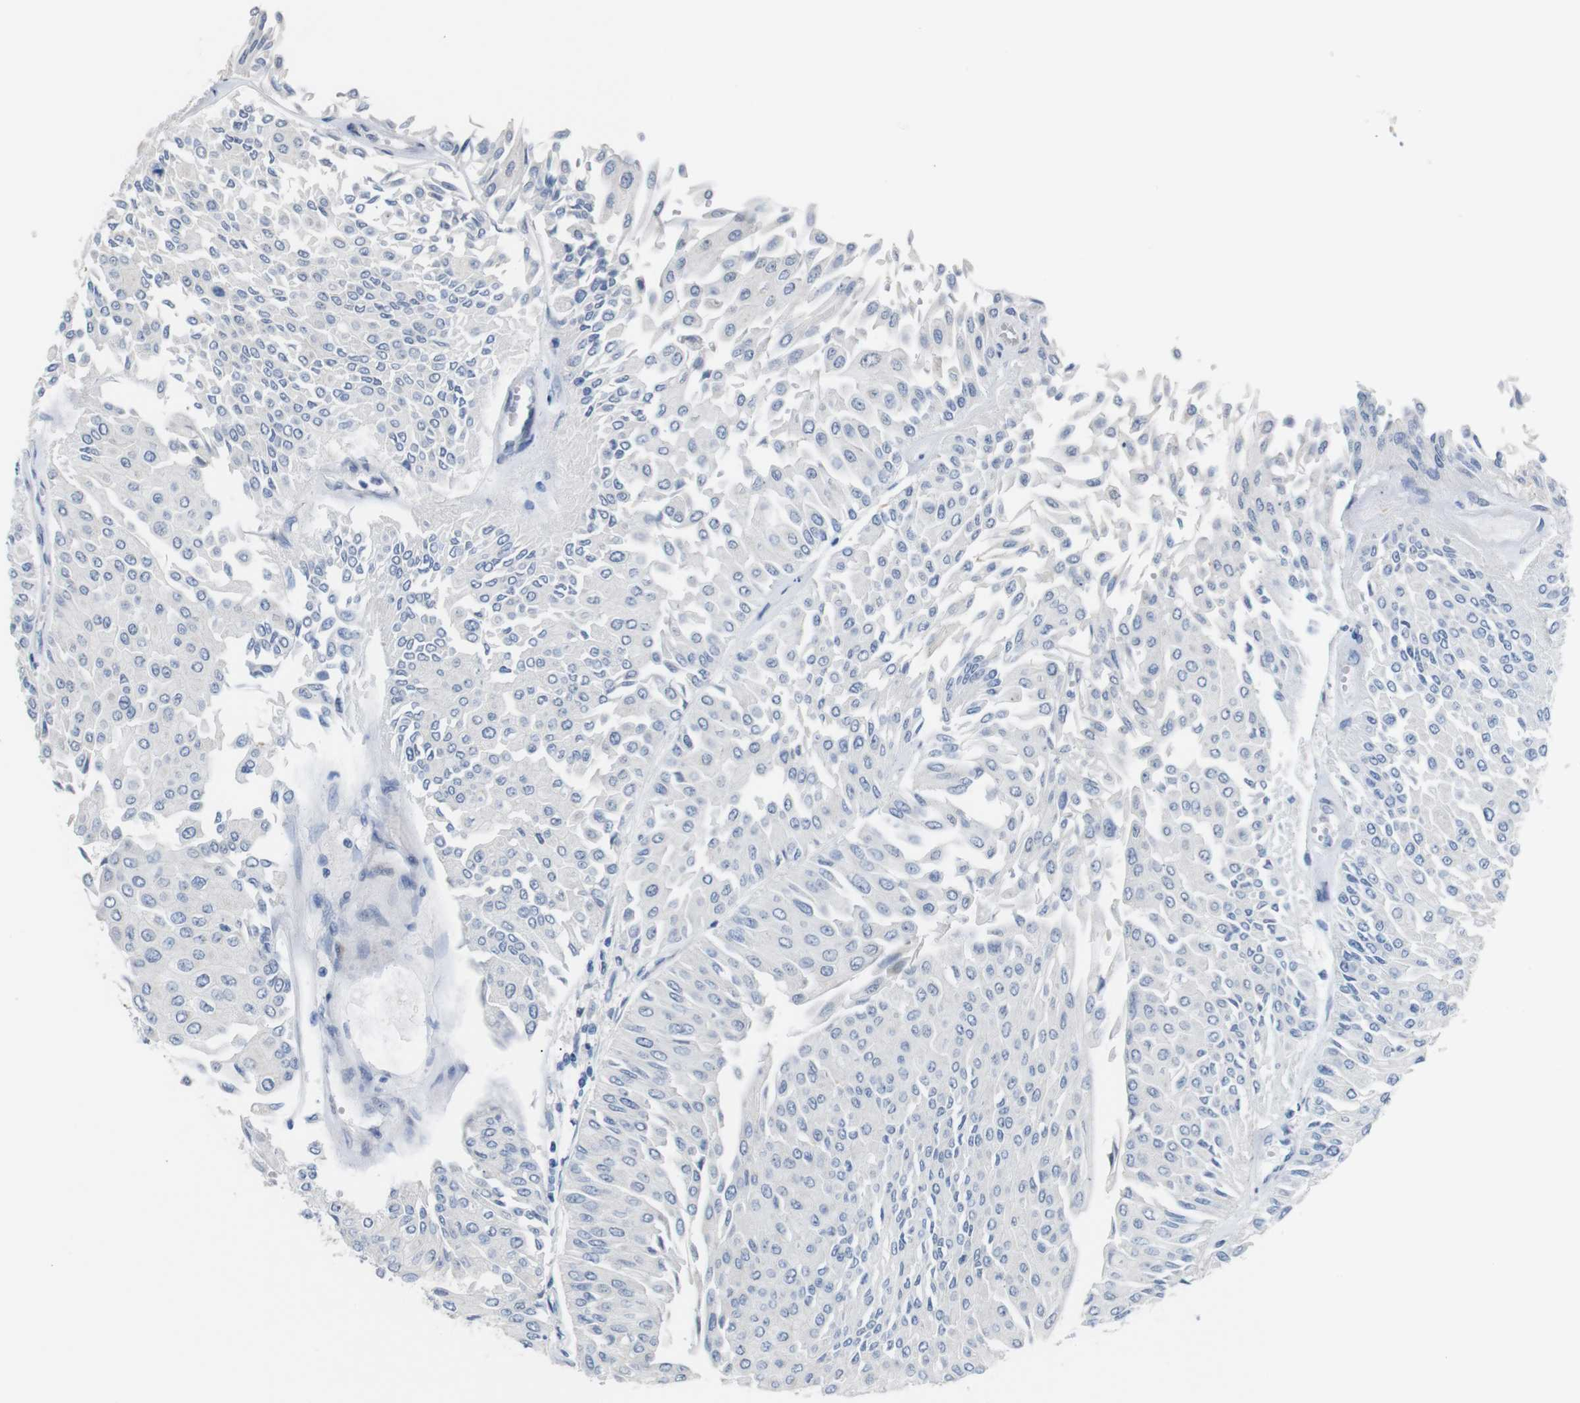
{"staining": {"intensity": "negative", "quantity": "none", "location": "none"}, "tissue": "urothelial cancer", "cell_type": "Tumor cells", "image_type": "cancer", "snomed": [{"axis": "morphology", "description": "Urothelial carcinoma, Low grade"}, {"axis": "topography", "description": "Urinary bladder"}], "caption": "A photomicrograph of human urothelial carcinoma (low-grade) is negative for staining in tumor cells.", "gene": "CHRM5", "patient": {"sex": "male", "age": 67}}